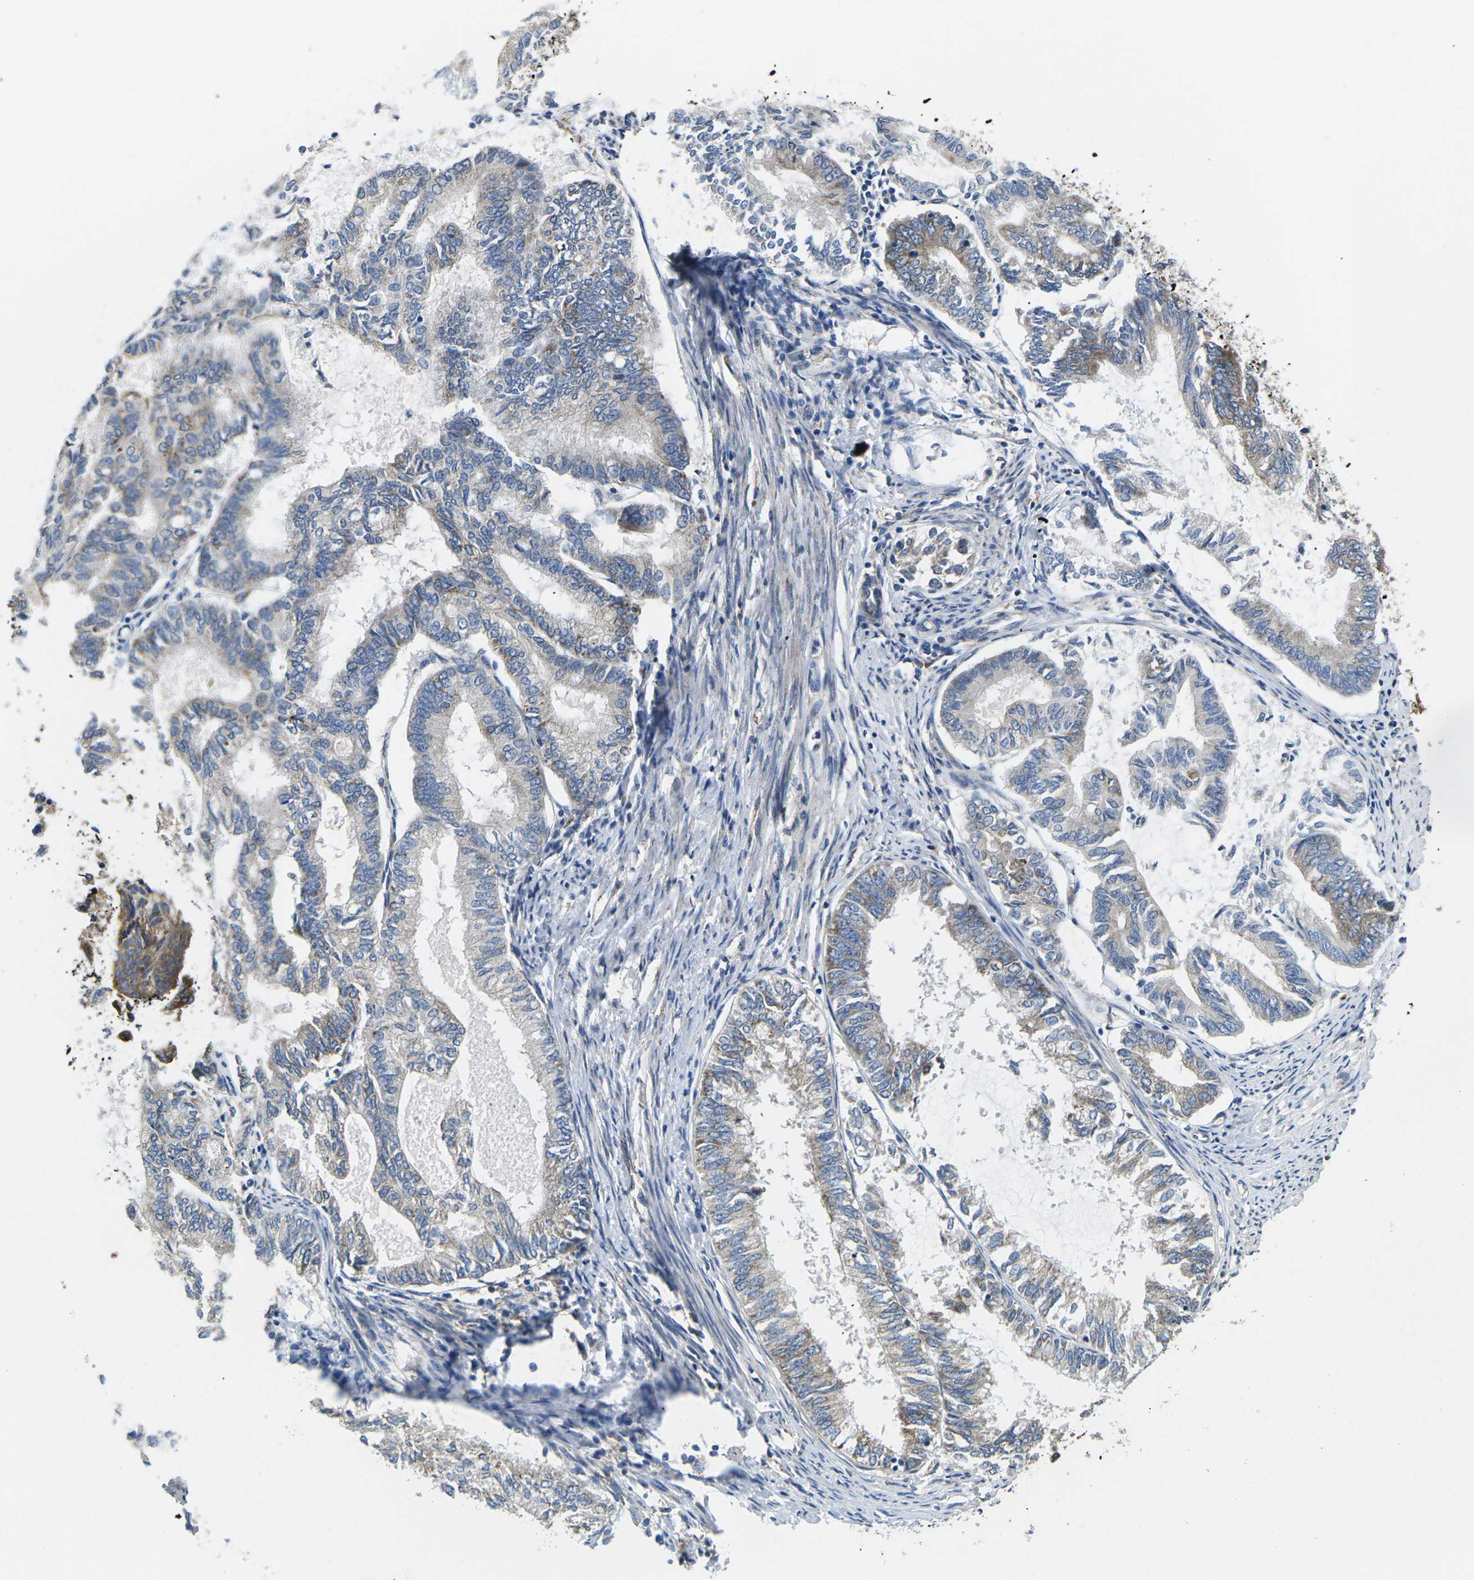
{"staining": {"intensity": "moderate", "quantity": "<25%", "location": "cytoplasmic/membranous"}, "tissue": "endometrial cancer", "cell_type": "Tumor cells", "image_type": "cancer", "snomed": [{"axis": "morphology", "description": "Adenocarcinoma, NOS"}, {"axis": "topography", "description": "Endometrium"}], "caption": "This image displays endometrial adenocarcinoma stained with immunohistochemistry to label a protein in brown. The cytoplasmic/membranous of tumor cells show moderate positivity for the protein. Nuclei are counter-stained blue.", "gene": "PDZD8", "patient": {"sex": "female", "age": 86}}